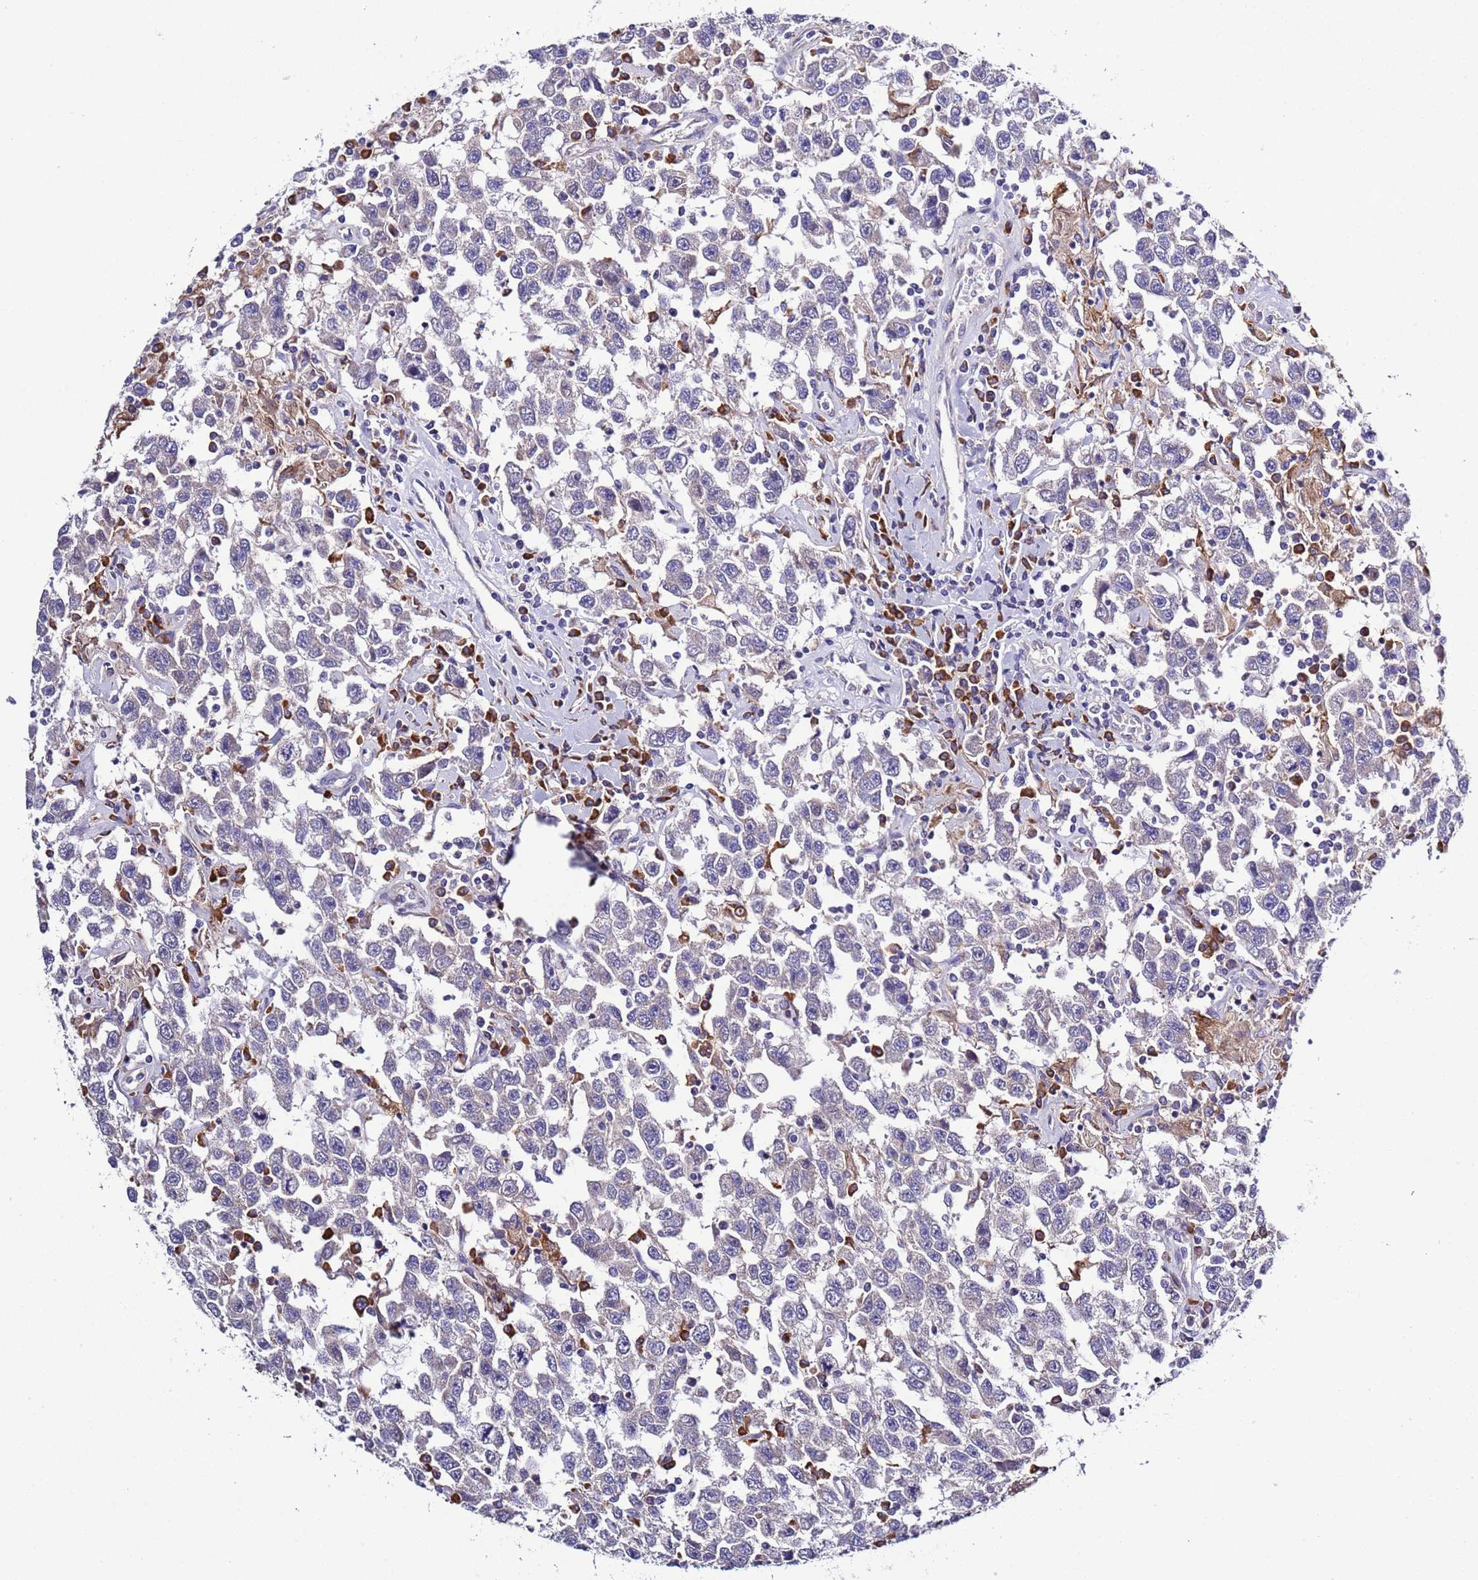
{"staining": {"intensity": "negative", "quantity": "none", "location": "none"}, "tissue": "testis cancer", "cell_type": "Tumor cells", "image_type": "cancer", "snomed": [{"axis": "morphology", "description": "Seminoma, NOS"}, {"axis": "topography", "description": "Testis"}], "caption": "Tumor cells show no significant protein expression in testis seminoma. (Immunohistochemistry, brightfield microscopy, high magnification).", "gene": "SPCS1", "patient": {"sex": "male", "age": 41}}